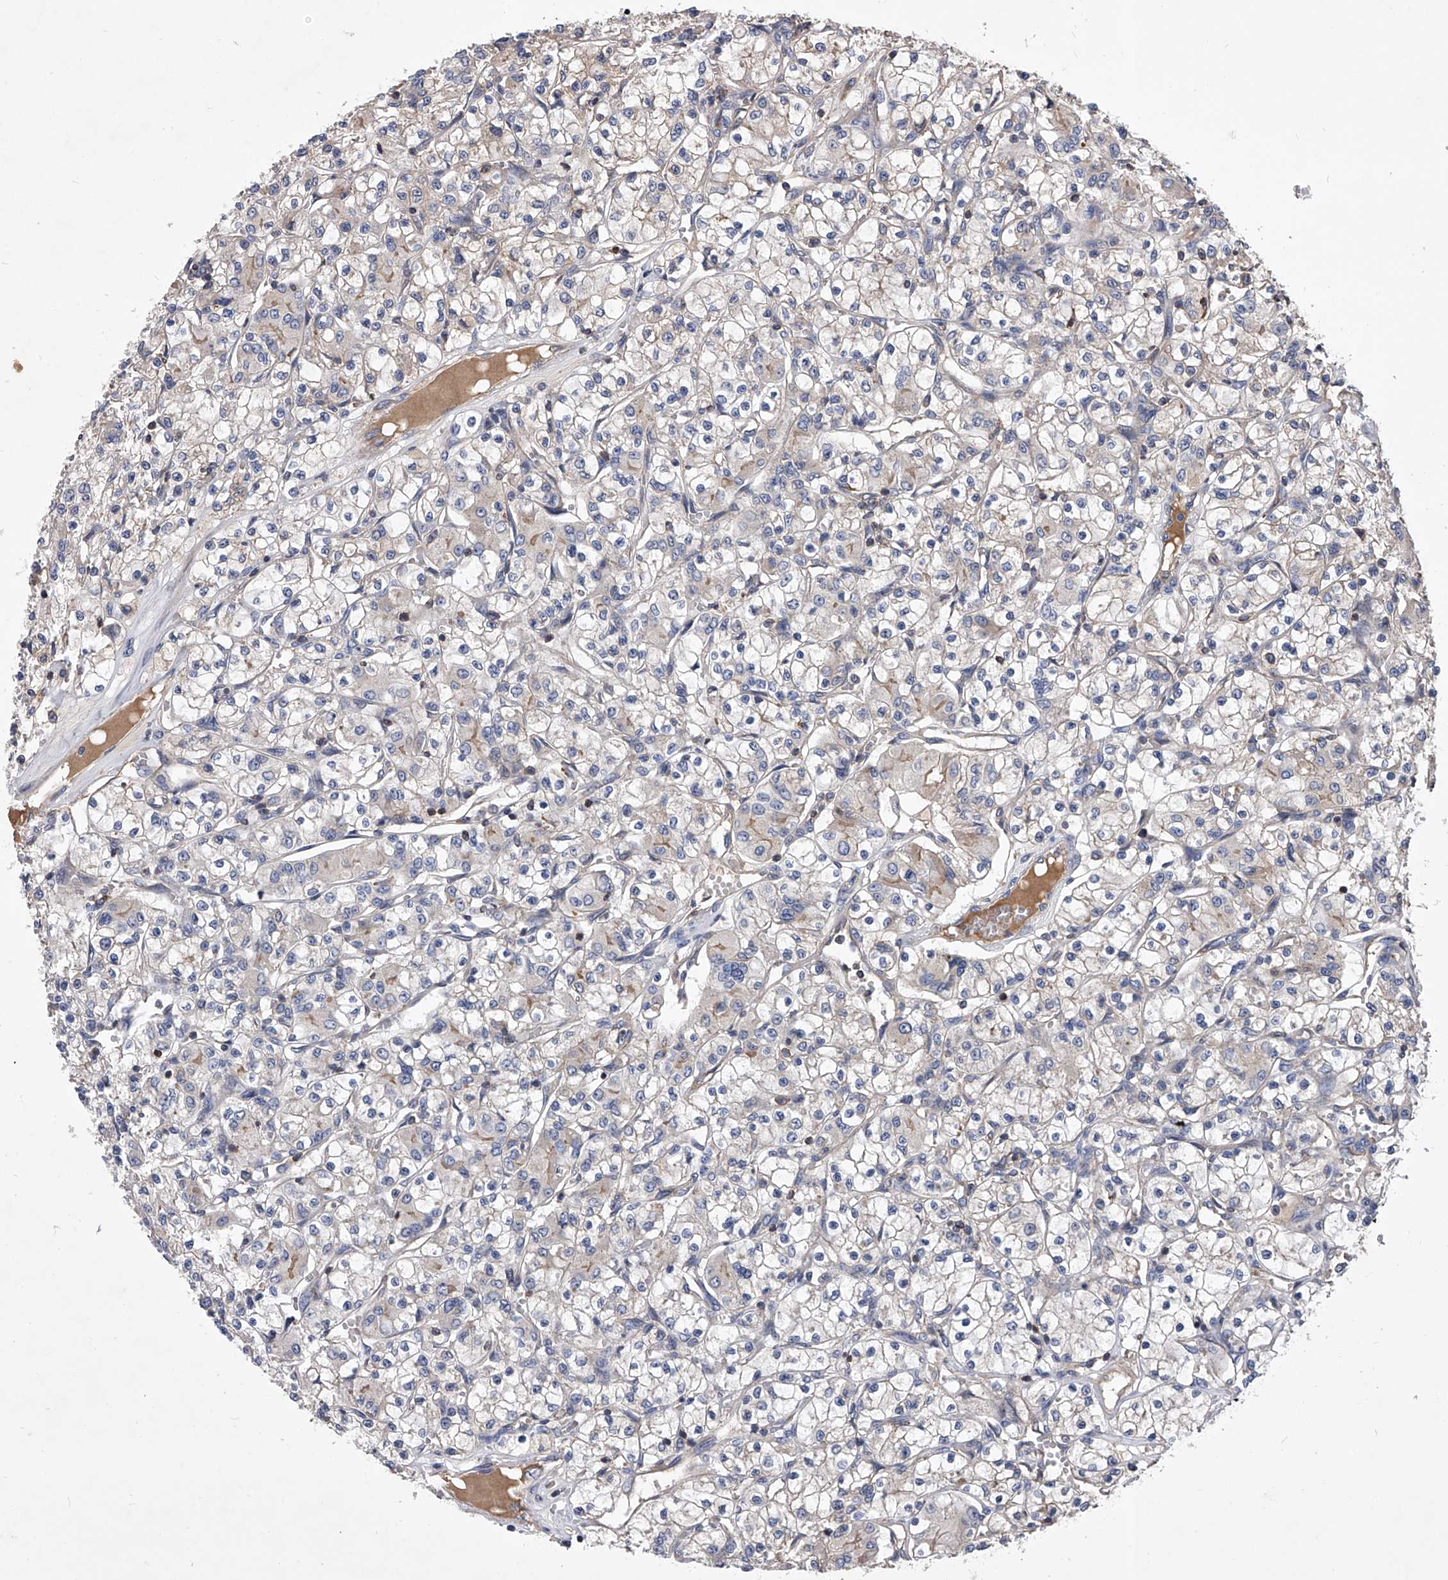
{"staining": {"intensity": "weak", "quantity": "<25%", "location": "cytoplasmic/membranous"}, "tissue": "renal cancer", "cell_type": "Tumor cells", "image_type": "cancer", "snomed": [{"axis": "morphology", "description": "Adenocarcinoma, NOS"}, {"axis": "topography", "description": "Kidney"}], "caption": "Immunohistochemistry (IHC) of renal cancer demonstrates no positivity in tumor cells.", "gene": "CUL7", "patient": {"sex": "female", "age": 59}}